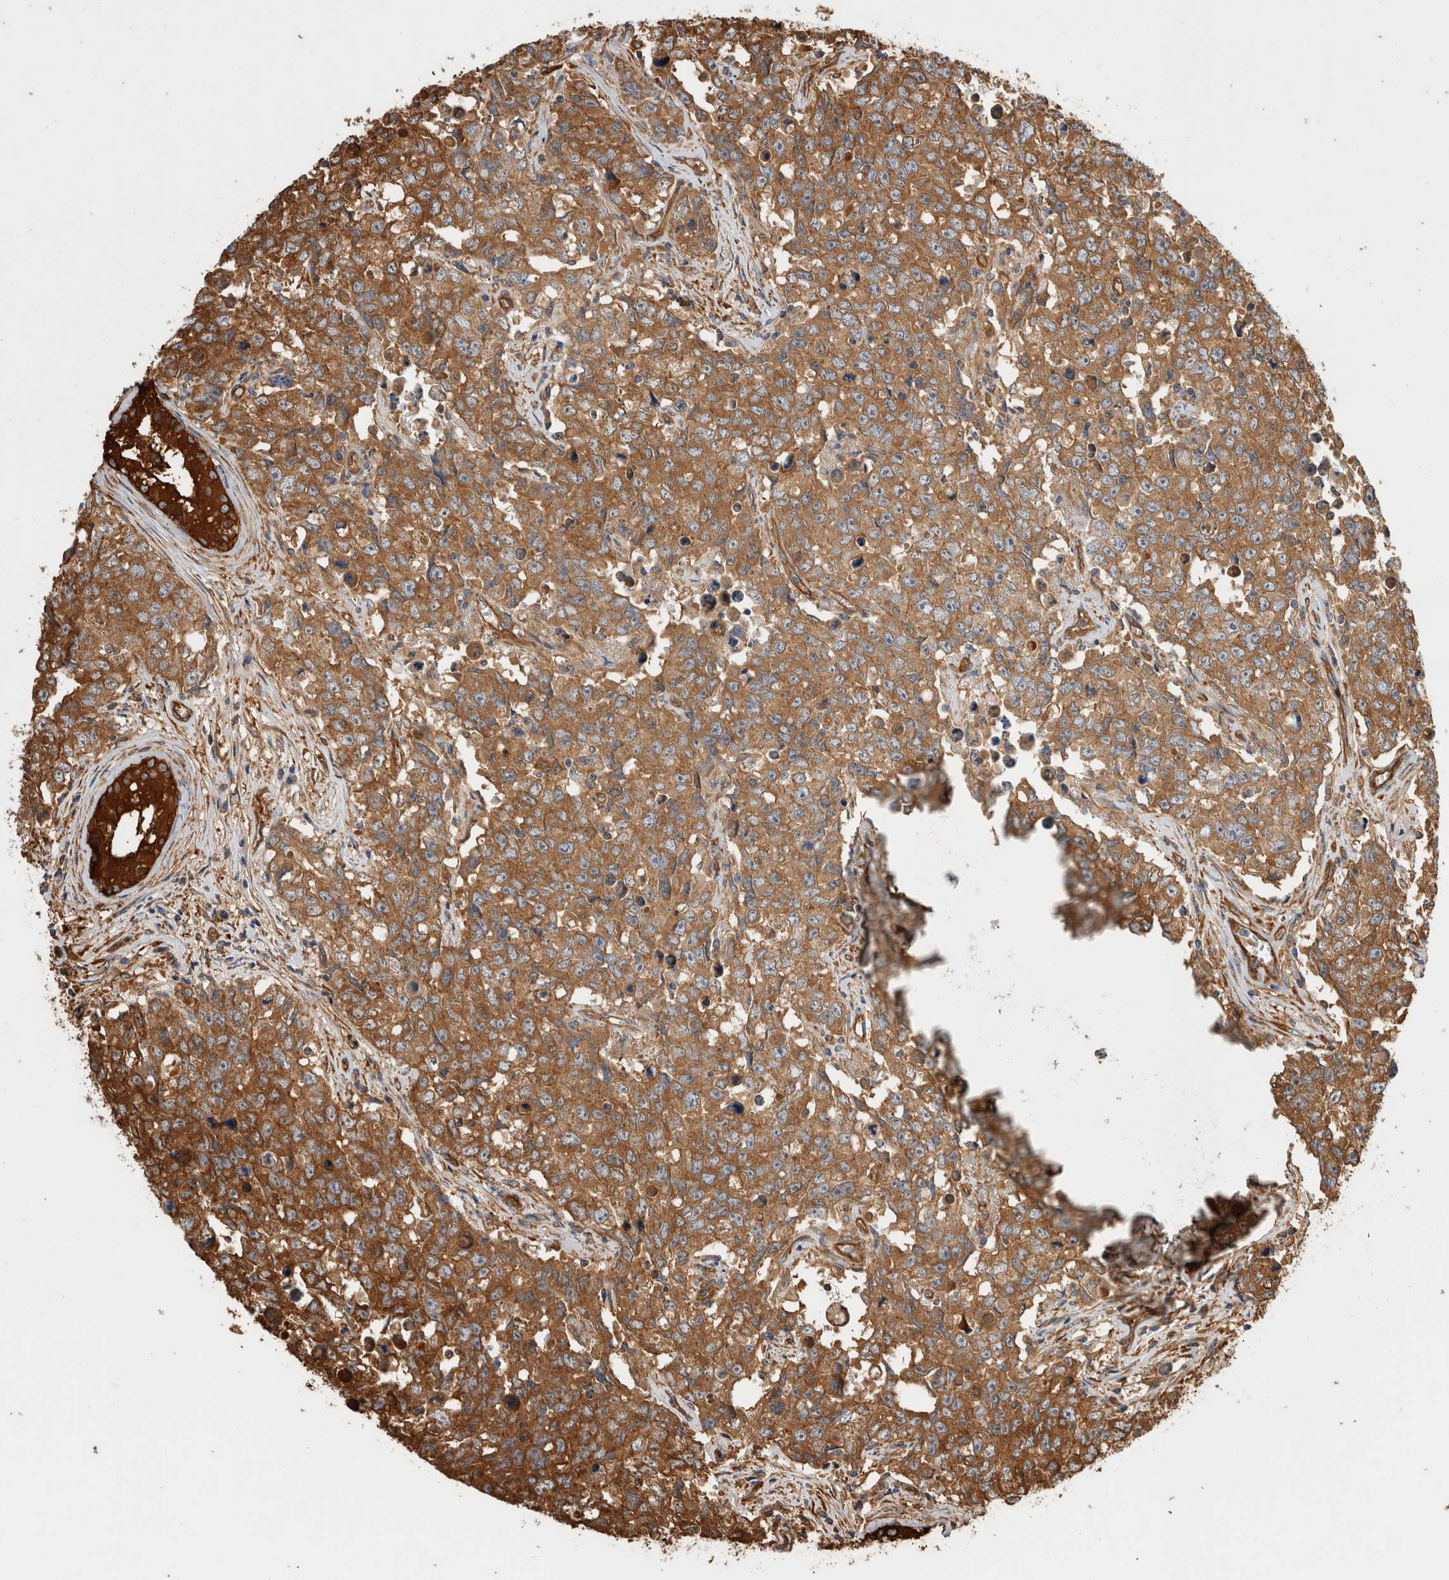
{"staining": {"intensity": "moderate", "quantity": ">75%", "location": "cytoplasmic/membranous"}, "tissue": "testis cancer", "cell_type": "Tumor cells", "image_type": "cancer", "snomed": [{"axis": "morphology", "description": "Carcinoma, Embryonal, NOS"}, {"axis": "topography", "description": "Testis"}], "caption": "The histopathology image displays a brown stain indicating the presence of a protein in the cytoplasmic/membranous of tumor cells in embryonal carcinoma (testis).", "gene": "ZNF397", "patient": {"sex": "male", "age": 28}}